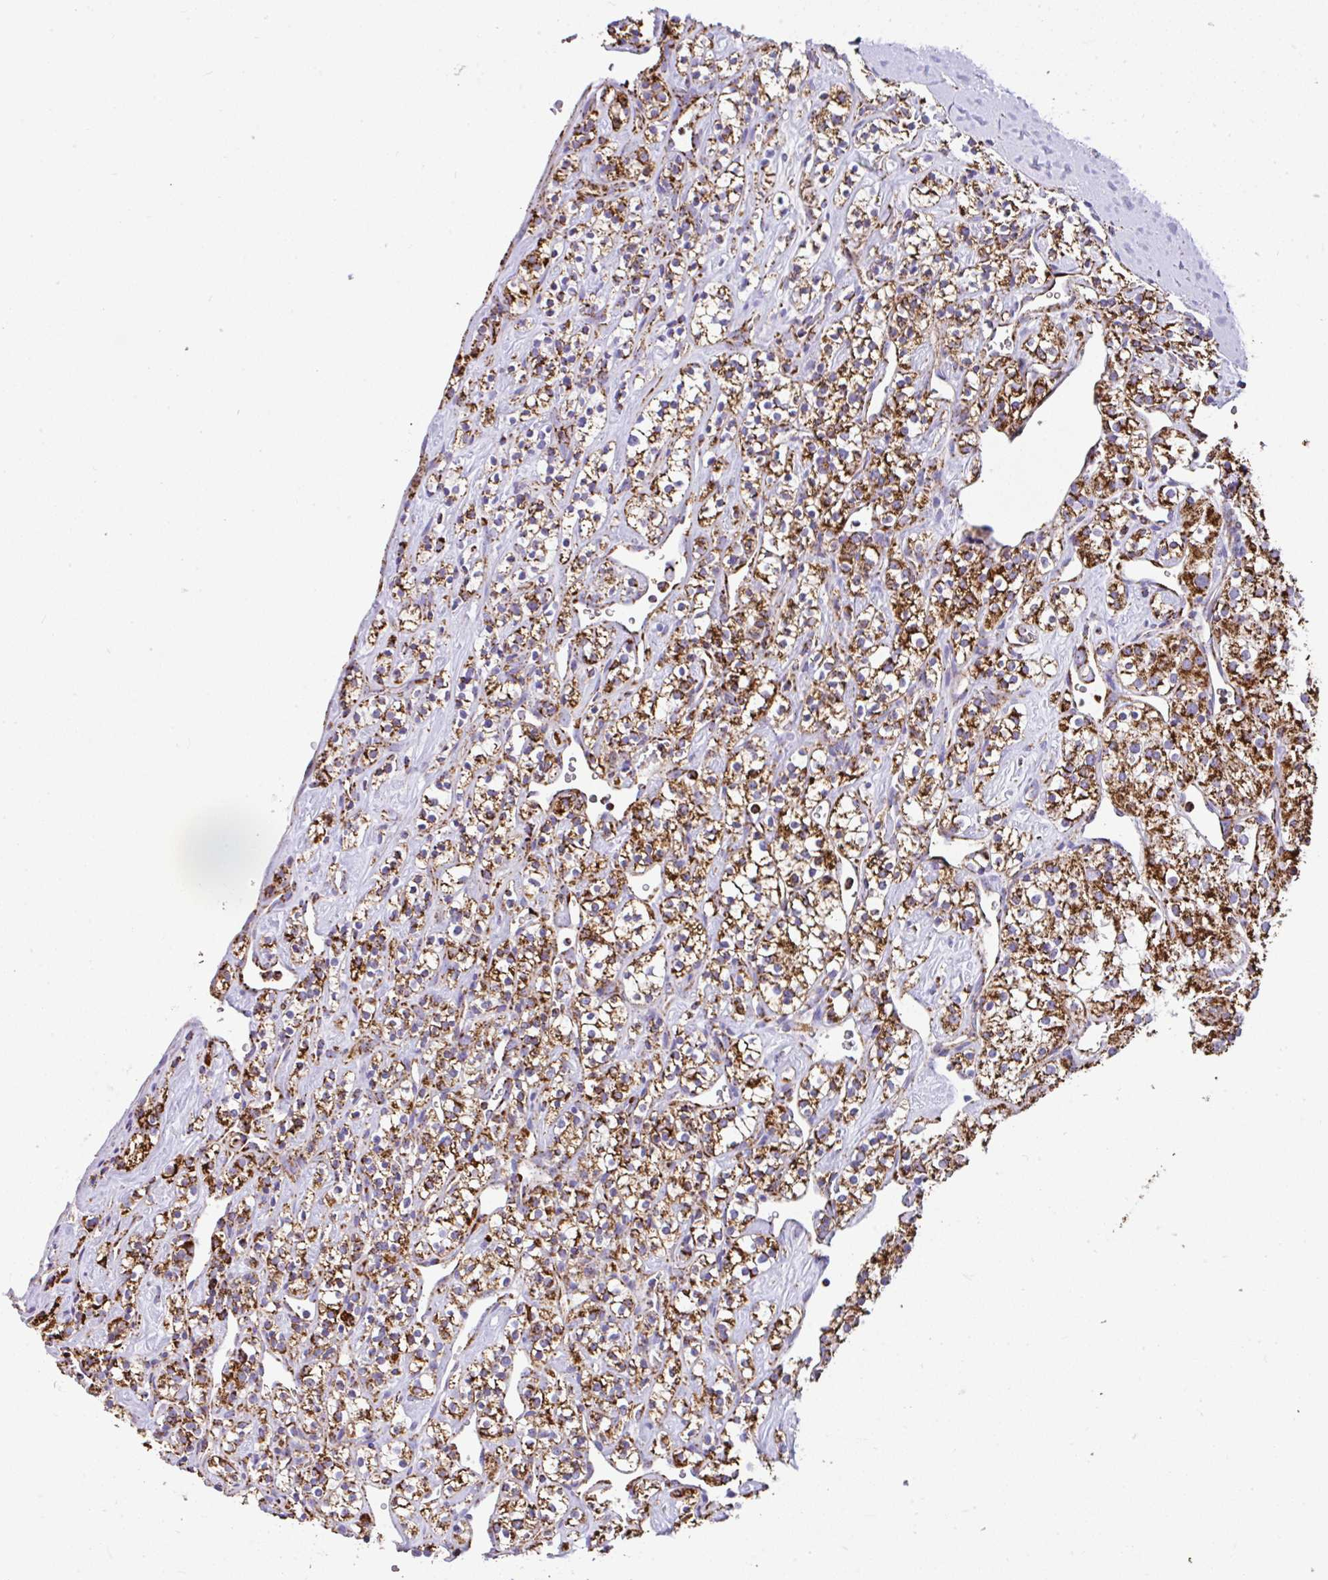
{"staining": {"intensity": "strong", "quantity": ">75%", "location": "cytoplasmic/membranous"}, "tissue": "renal cancer", "cell_type": "Tumor cells", "image_type": "cancer", "snomed": [{"axis": "morphology", "description": "Adenocarcinoma, NOS"}, {"axis": "topography", "description": "Kidney"}], "caption": "Renal cancer stained with DAB (3,3'-diaminobenzidine) immunohistochemistry displays high levels of strong cytoplasmic/membranous positivity in about >75% of tumor cells. Nuclei are stained in blue.", "gene": "ANKRD33B", "patient": {"sex": "male", "age": 77}}